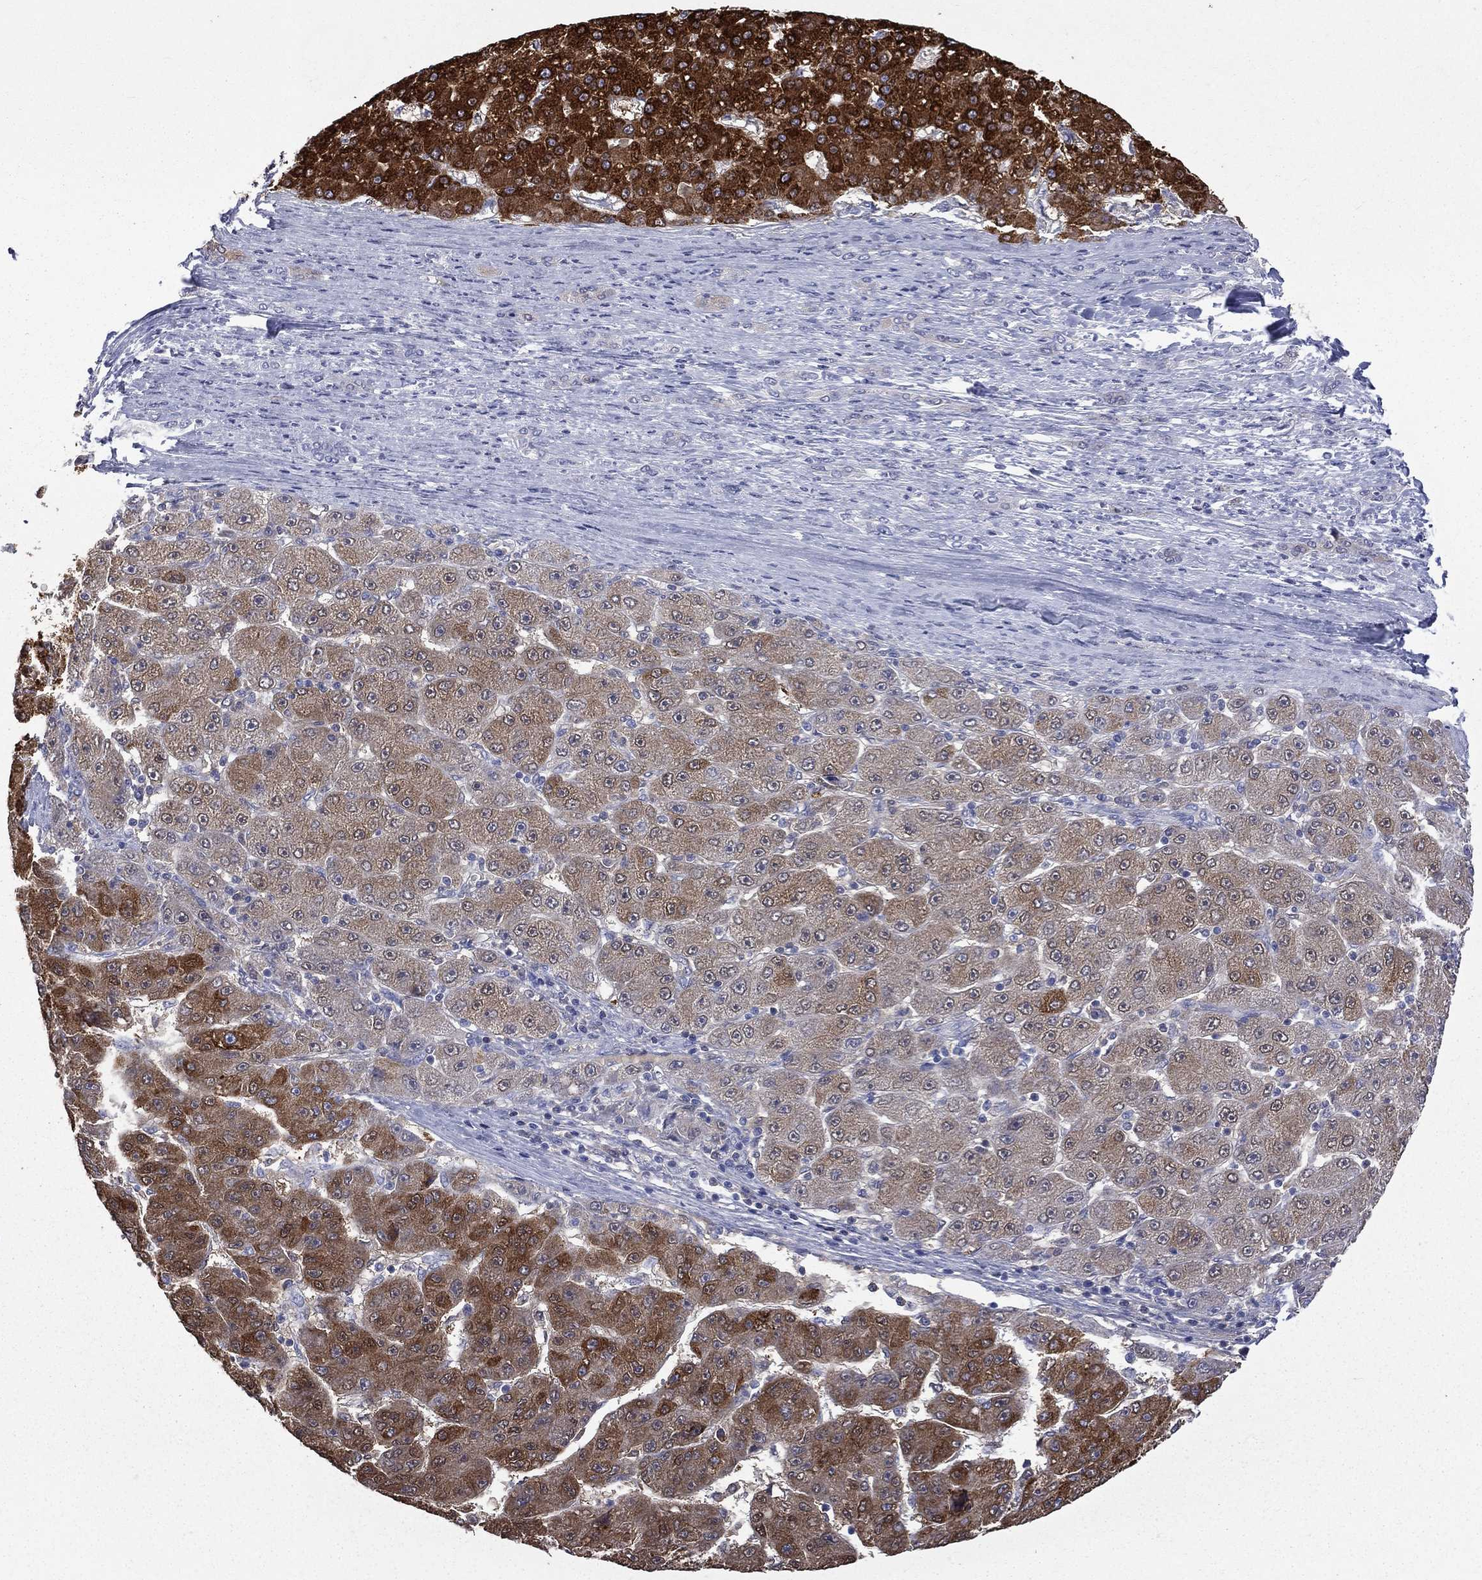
{"staining": {"intensity": "strong", "quantity": "25%-75%", "location": "cytoplasmic/membranous"}, "tissue": "liver cancer", "cell_type": "Tumor cells", "image_type": "cancer", "snomed": [{"axis": "morphology", "description": "Carcinoma, Hepatocellular, NOS"}, {"axis": "topography", "description": "Liver"}], "caption": "Liver cancer (hepatocellular carcinoma) stained for a protein demonstrates strong cytoplasmic/membranous positivity in tumor cells. (DAB IHC with brightfield microscopy, high magnification).", "gene": "CES2", "patient": {"sex": "male", "age": 67}}